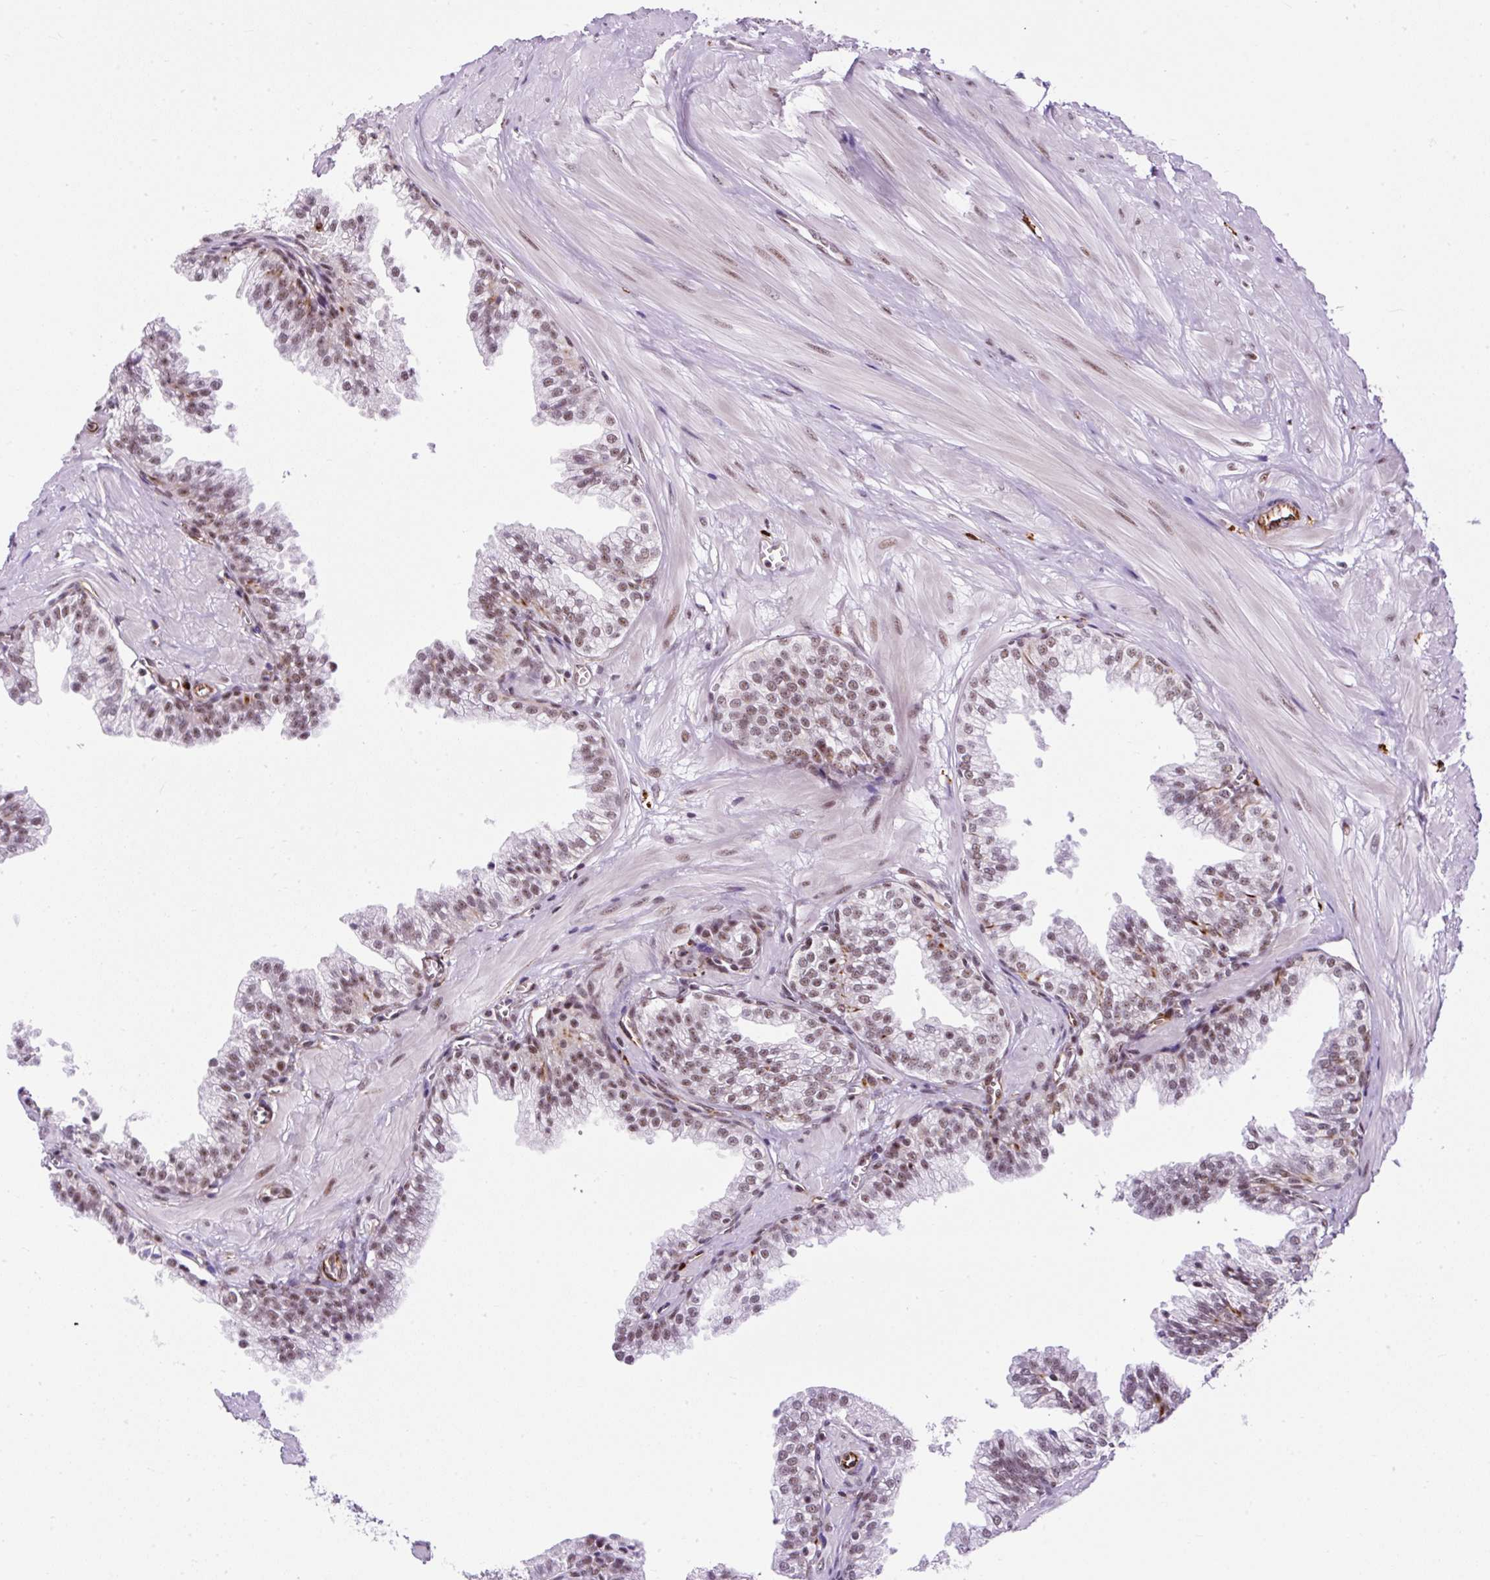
{"staining": {"intensity": "moderate", "quantity": "25%-75%", "location": "nuclear"}, "tissue": "prostate", "cell_type": "Glandular cells", "image_type": "normal", "snomed": [{"axis": "morphology", "description": "Normal tissue, NOS"}, {"axis": "topography", "description": "Prostate"}, {"axis": "topography", "description": "Peripheral nerve tissue"}], "caption": "The image shows a brown stain indicating the presence of a protein in the nuclear of glandular cells in prostate. (Brightfield microscopy of DAB IHC at high magnification).", "gene": "FMC1", "patient": {"sex": "male", "age": 55}}